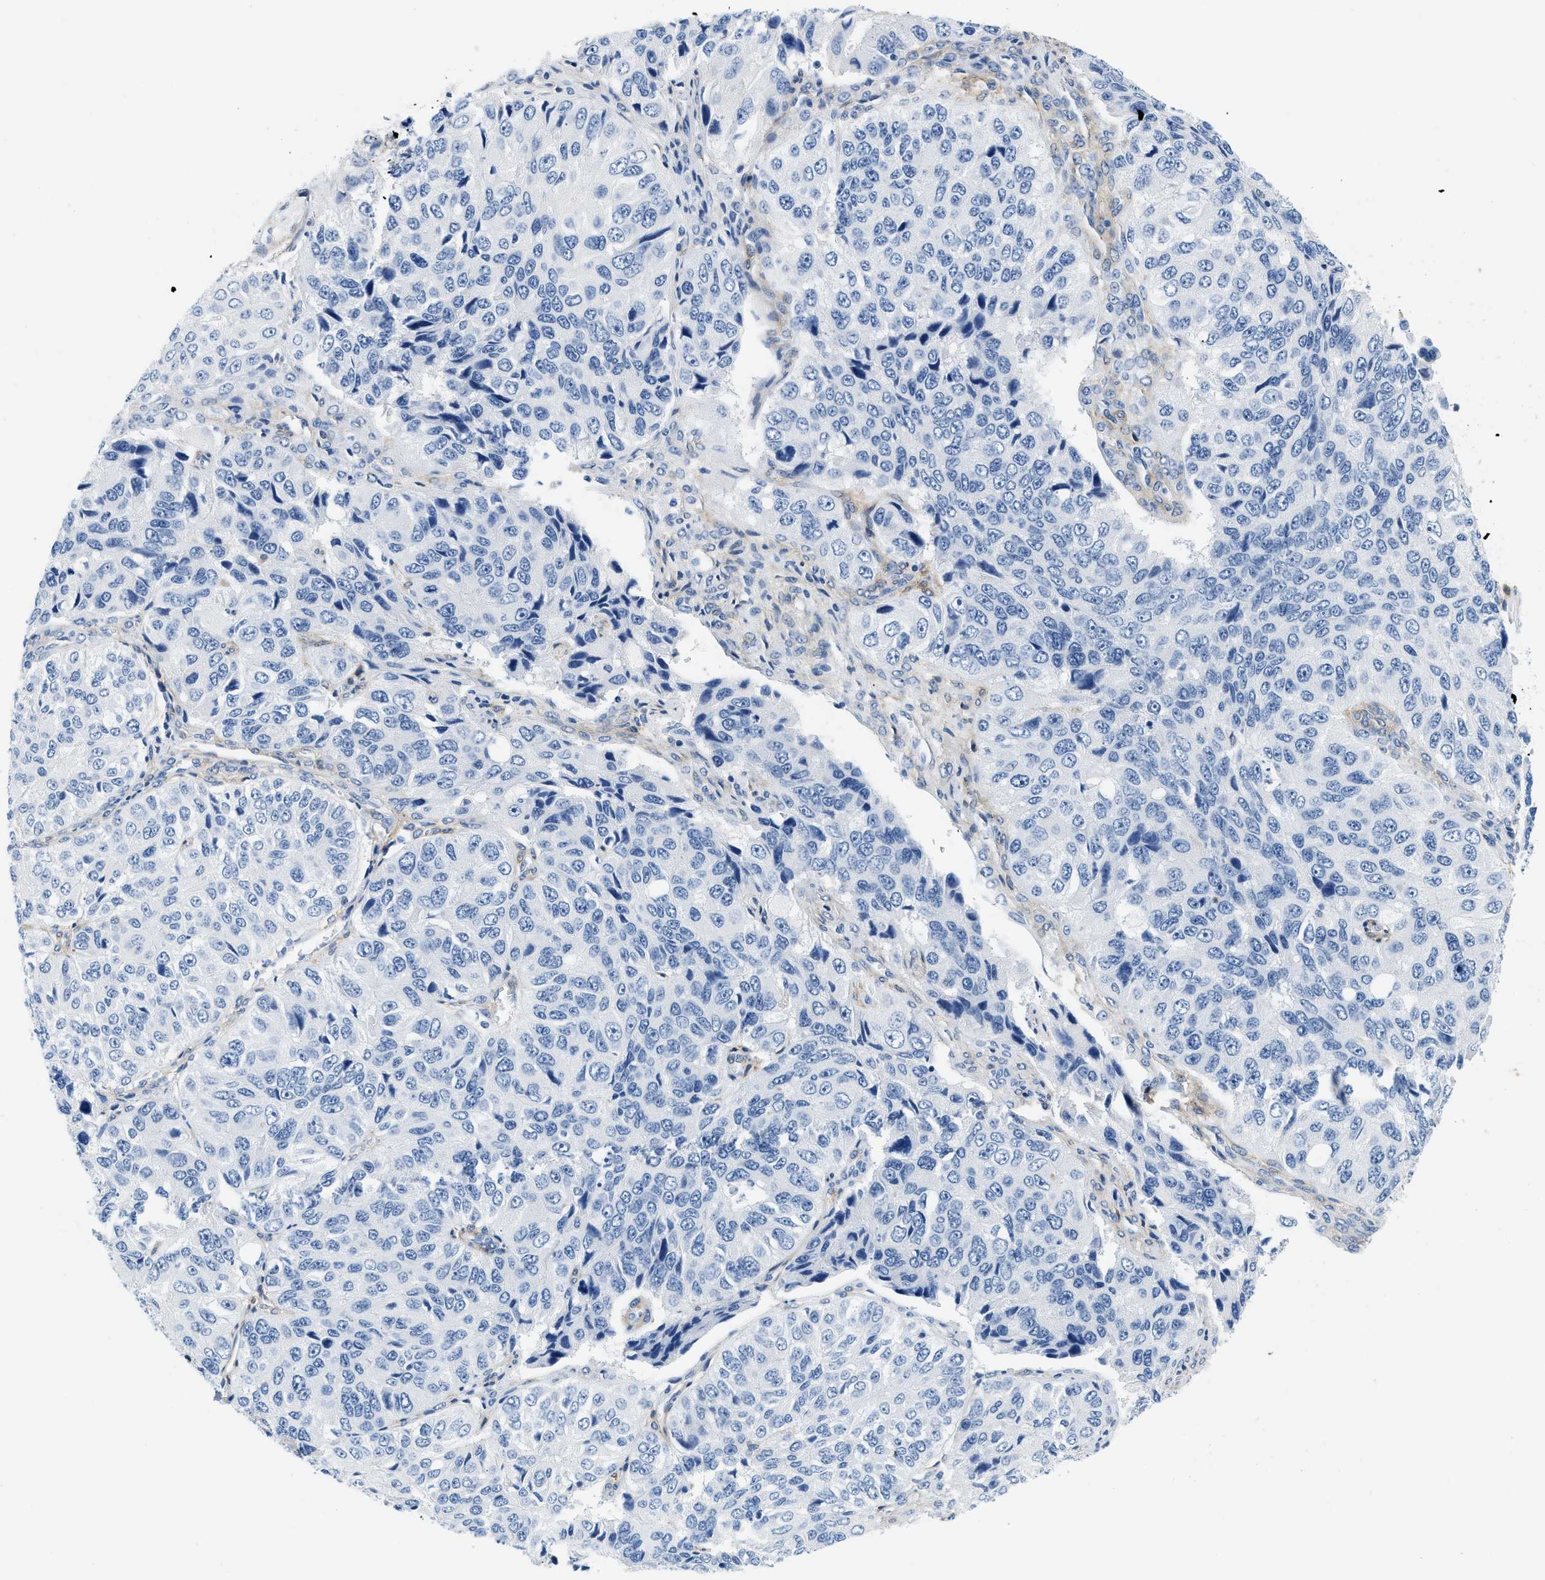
{"staining": {"intensity": "negative", "quantity": "none", "location": "none"}, "tissue": "ovarian cancer", "cell_type": "Tumor cells", "image_type": "cancer", "snomed": [{"axis": "morphology", "description": "Carcinoma, endometroid"}, {"axis": "topography", "description": "Ovary"}], "caption": "Human ovarian endometroid carcinoma stained for a protein using immunohistochemistry (IHC) demonstrates no staining in tumor cells.", "gene": "PDGFRB", "patient": {"sex": "female", "age": 51}}